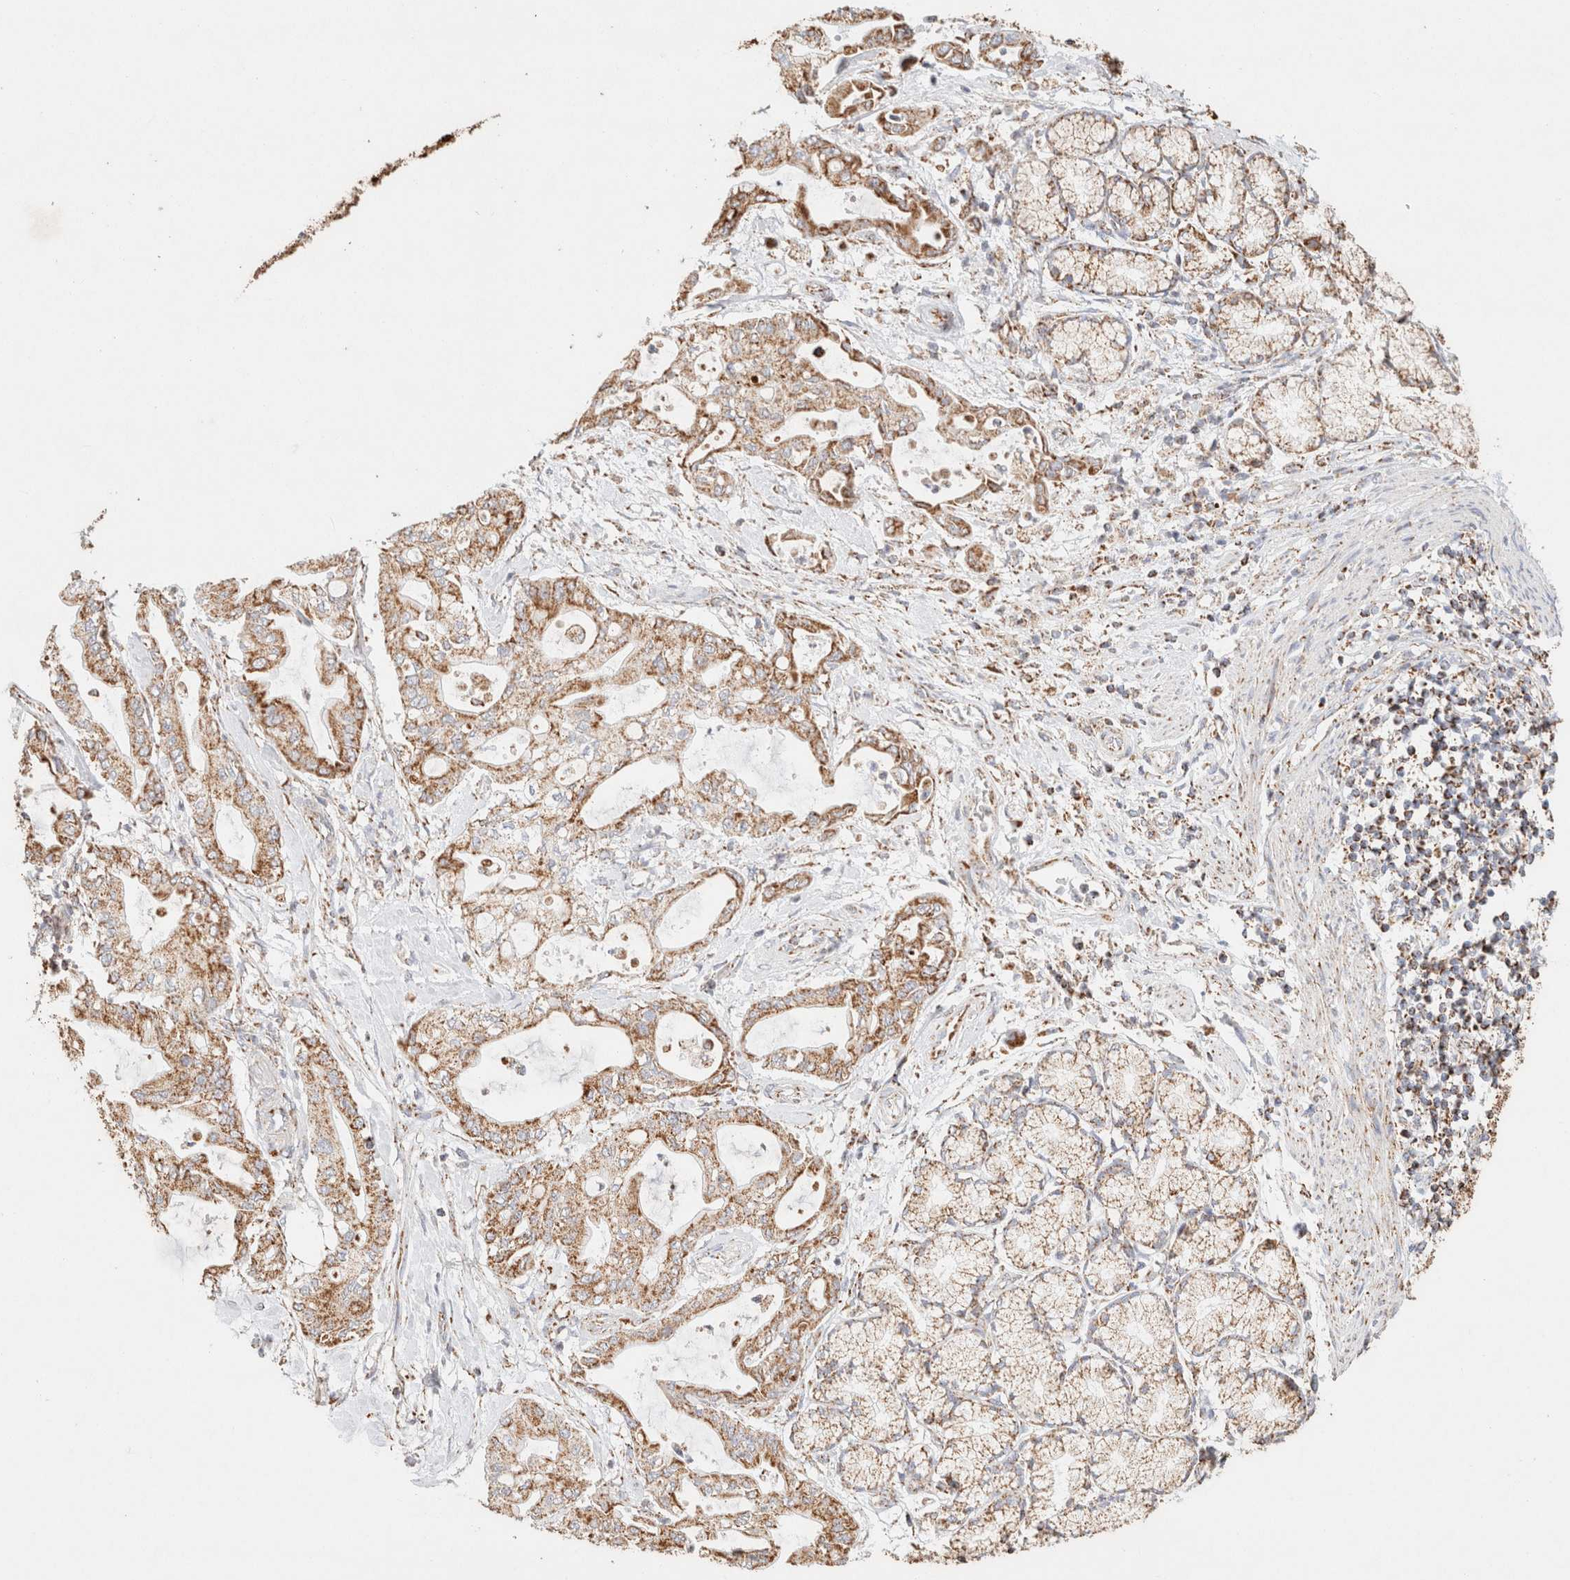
{"staining": {"intensity": "moderate", "quantity": ">75%", "location": "cytoplasmic/membranous"}, "tissue": "pancreatic cancer", "cell_type": "Tumor cells", "image_type": "cancer", "snomed": [{"axis": "morphology", "description": "Adenocarcinoma, NOS"}, {"axis": "morphology", "description": "Adenocarcinoma, metastatic, NOS"}, {"axis": "topography", "description": "Lymph node"}, {"axis": "topography", "description": "Pancreas"}, {"axis": "topography", "description": "Duodenum"}], "caption": "IHC (DAB) staining of metastatic adenocarcinoma (pancreatic) exhibits moderate cytoplasmic/membranous protein positivity in approximately >75% of tumor cells. (DAB IHC, brown staining for protein, blue staining for nuclei).", "gene": "PHB2", "patient": {"sex": "female", "age": 64}}